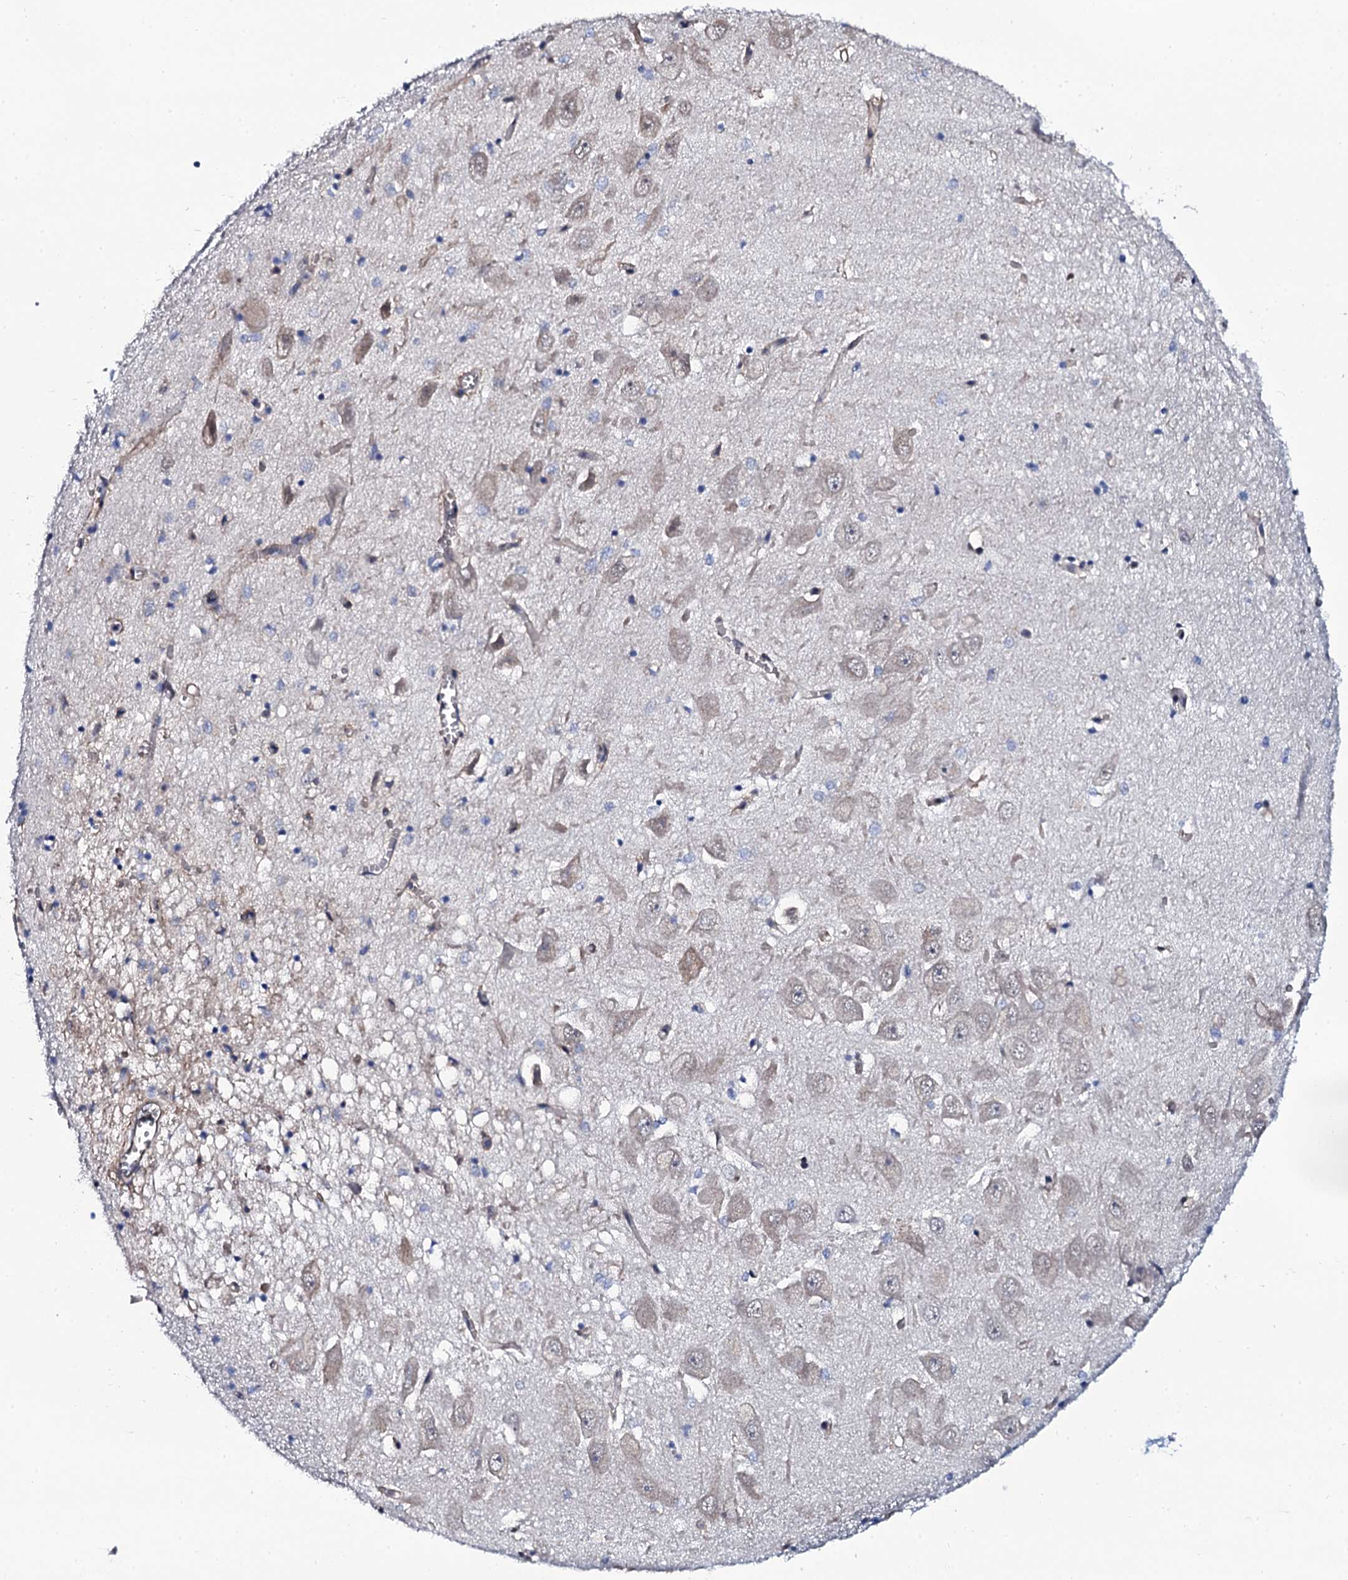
{"staining": {"intensity": "negative", "quantity": "none", "location": "none"}, "tissue": "hippocampus", "cell_type": "Glial cells", "image_type": "normal", "snomed": [{"axis": "morphology", "description": "Normal tissue, NOS"}, {"axis": "topography", "description": "Hippocampus"}], "caption": "Glial cells are negative for protein expression in benign human hippocampus. (Stains: DAB immunohistochemistry with hematoxylin counter stain, Microscopy: brightfield microscopy at high magnification).", "gene": "CWC15", "patient": {"sex": "female", "age": 64}}